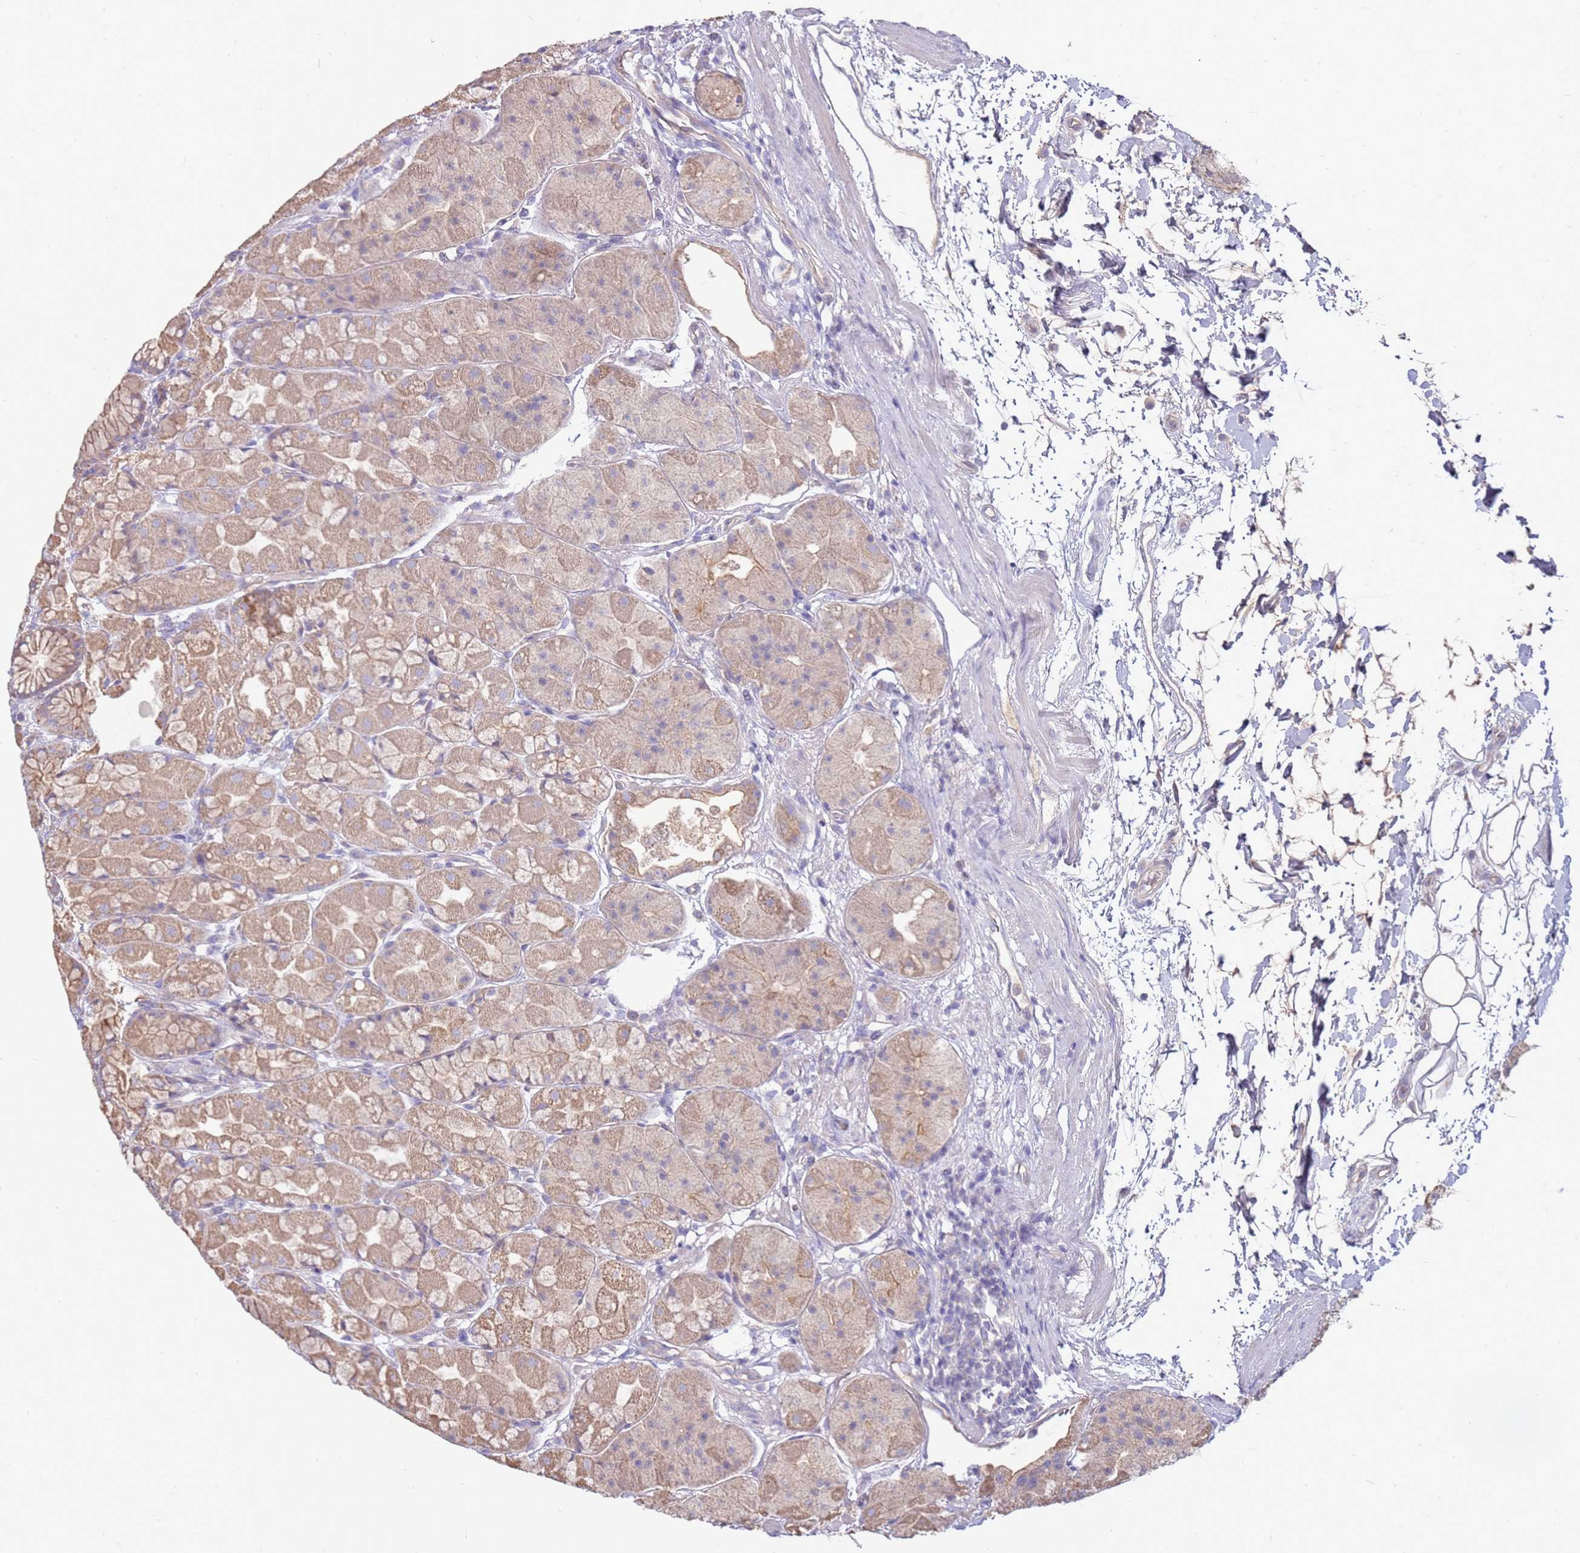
{"staining": {"intensity": "moderate", "quantity": "25%-75%", "location": "cytoplasmic/membranous"}, "tissue": "stomach", "cell_type": "Glandular cells", "image_type": "normal", "snomed": [{"axis": "morphology", "description": "Normal tissue, NOS"}, {"axis": "topography", "description": "Stomach"}], "caption": "An immunohistochemistry (IHC) histopathology image of normal tissue is shown. Protein staining in brown shows moderate cytoplasmic/membranous positivity in stomach within glandular cells. (Brightfield microscopy of DAB IHC at high magnification).", "gene": "SLC44A4", "patient": {"sex": "male", "age": 57}}